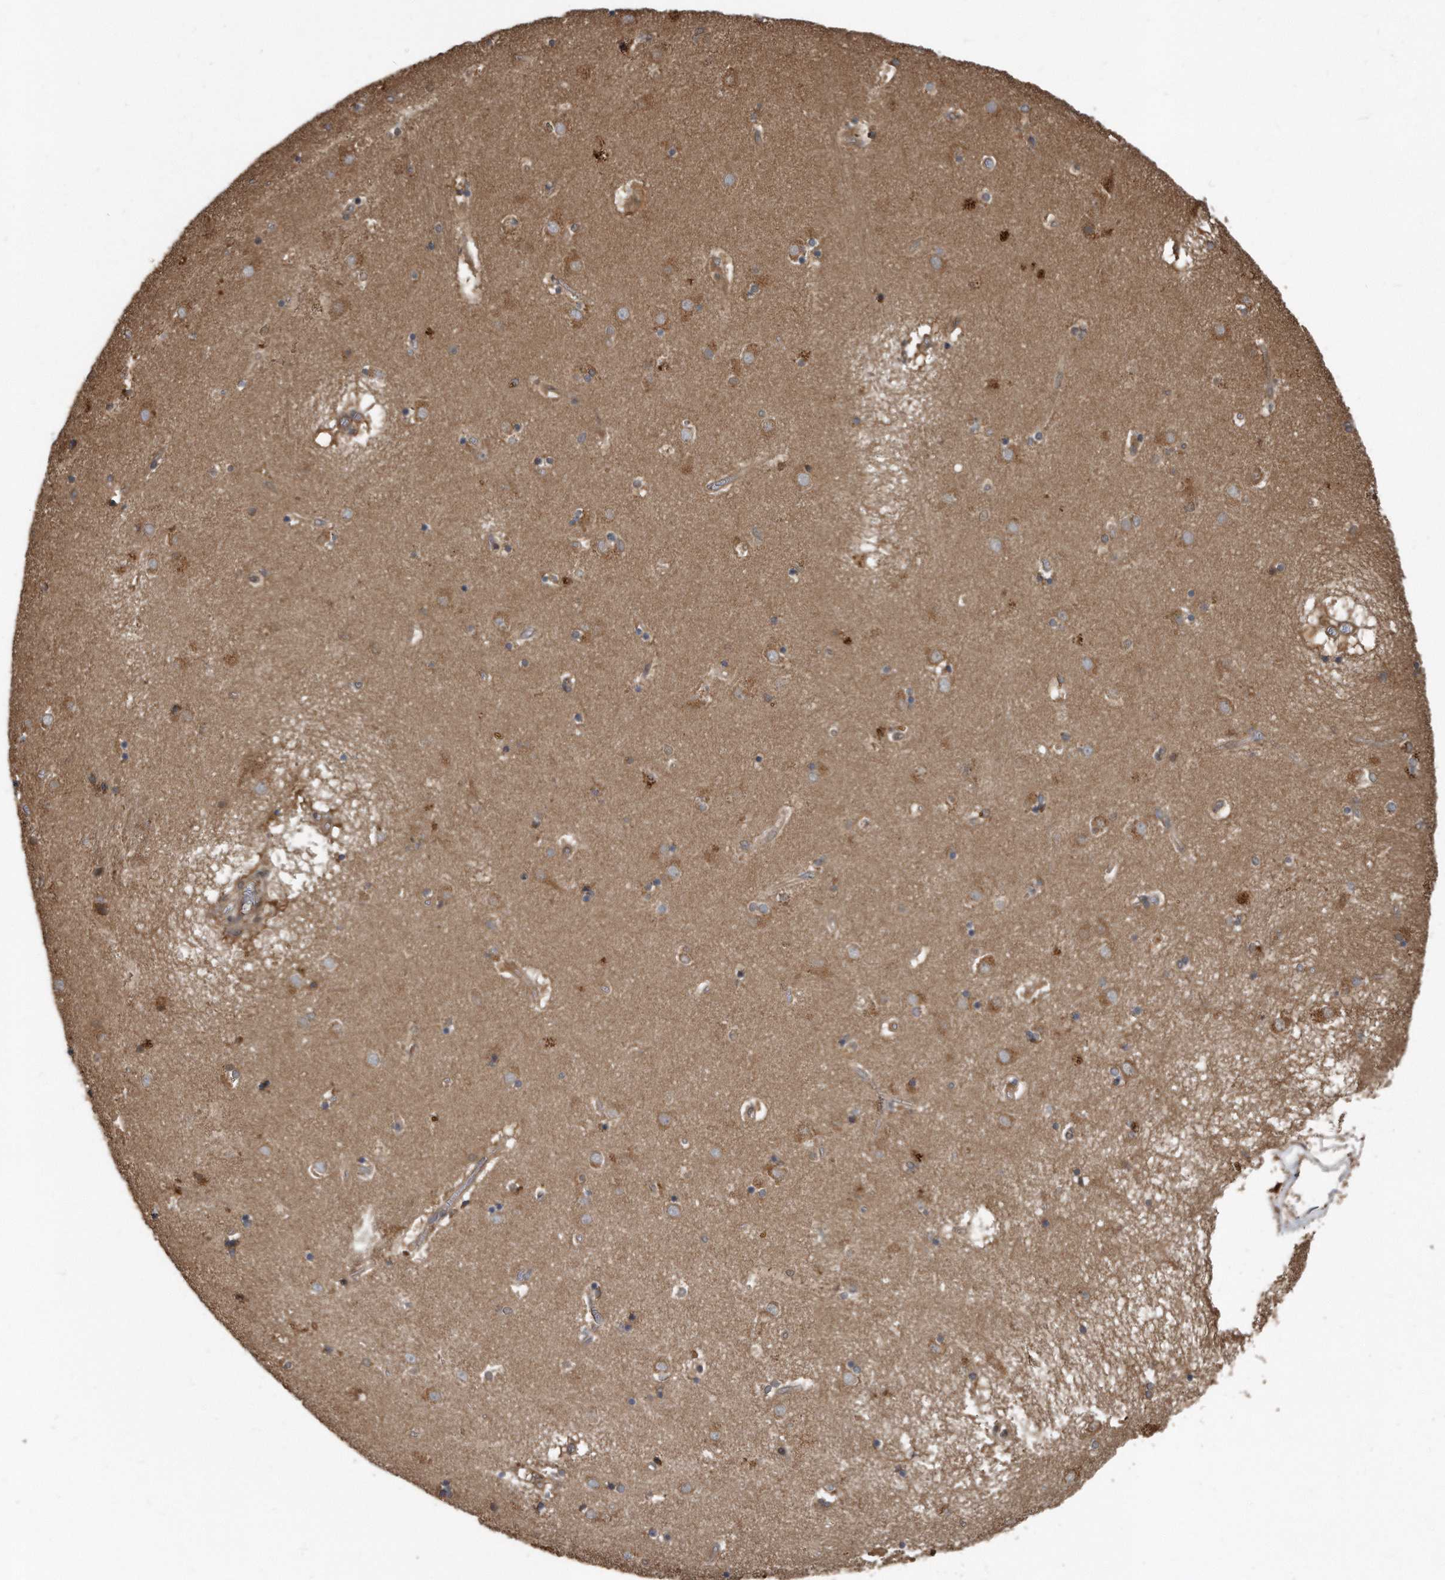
{"staining": {"intensity": "moderate", "quantity": ">75%", "location": "cytoplasmic/membranous"}, "tissue": "caudate", "cell_type": "Glial cells", "image_type": "normal", "snomed": [{"axis": "morphology", "description": "Normal tissue, NOS"}, {"axis": "topography", "description": "Lateral ventricle wall"}], "caption": "Moderate cytoplasmic/membranous staining for a protein is identified in about >75% of glial cells of benign caudate using immunohistochemistry (IHC).", "gene": "FAM136A", "patient": {"sex": "male", "age": 70}}